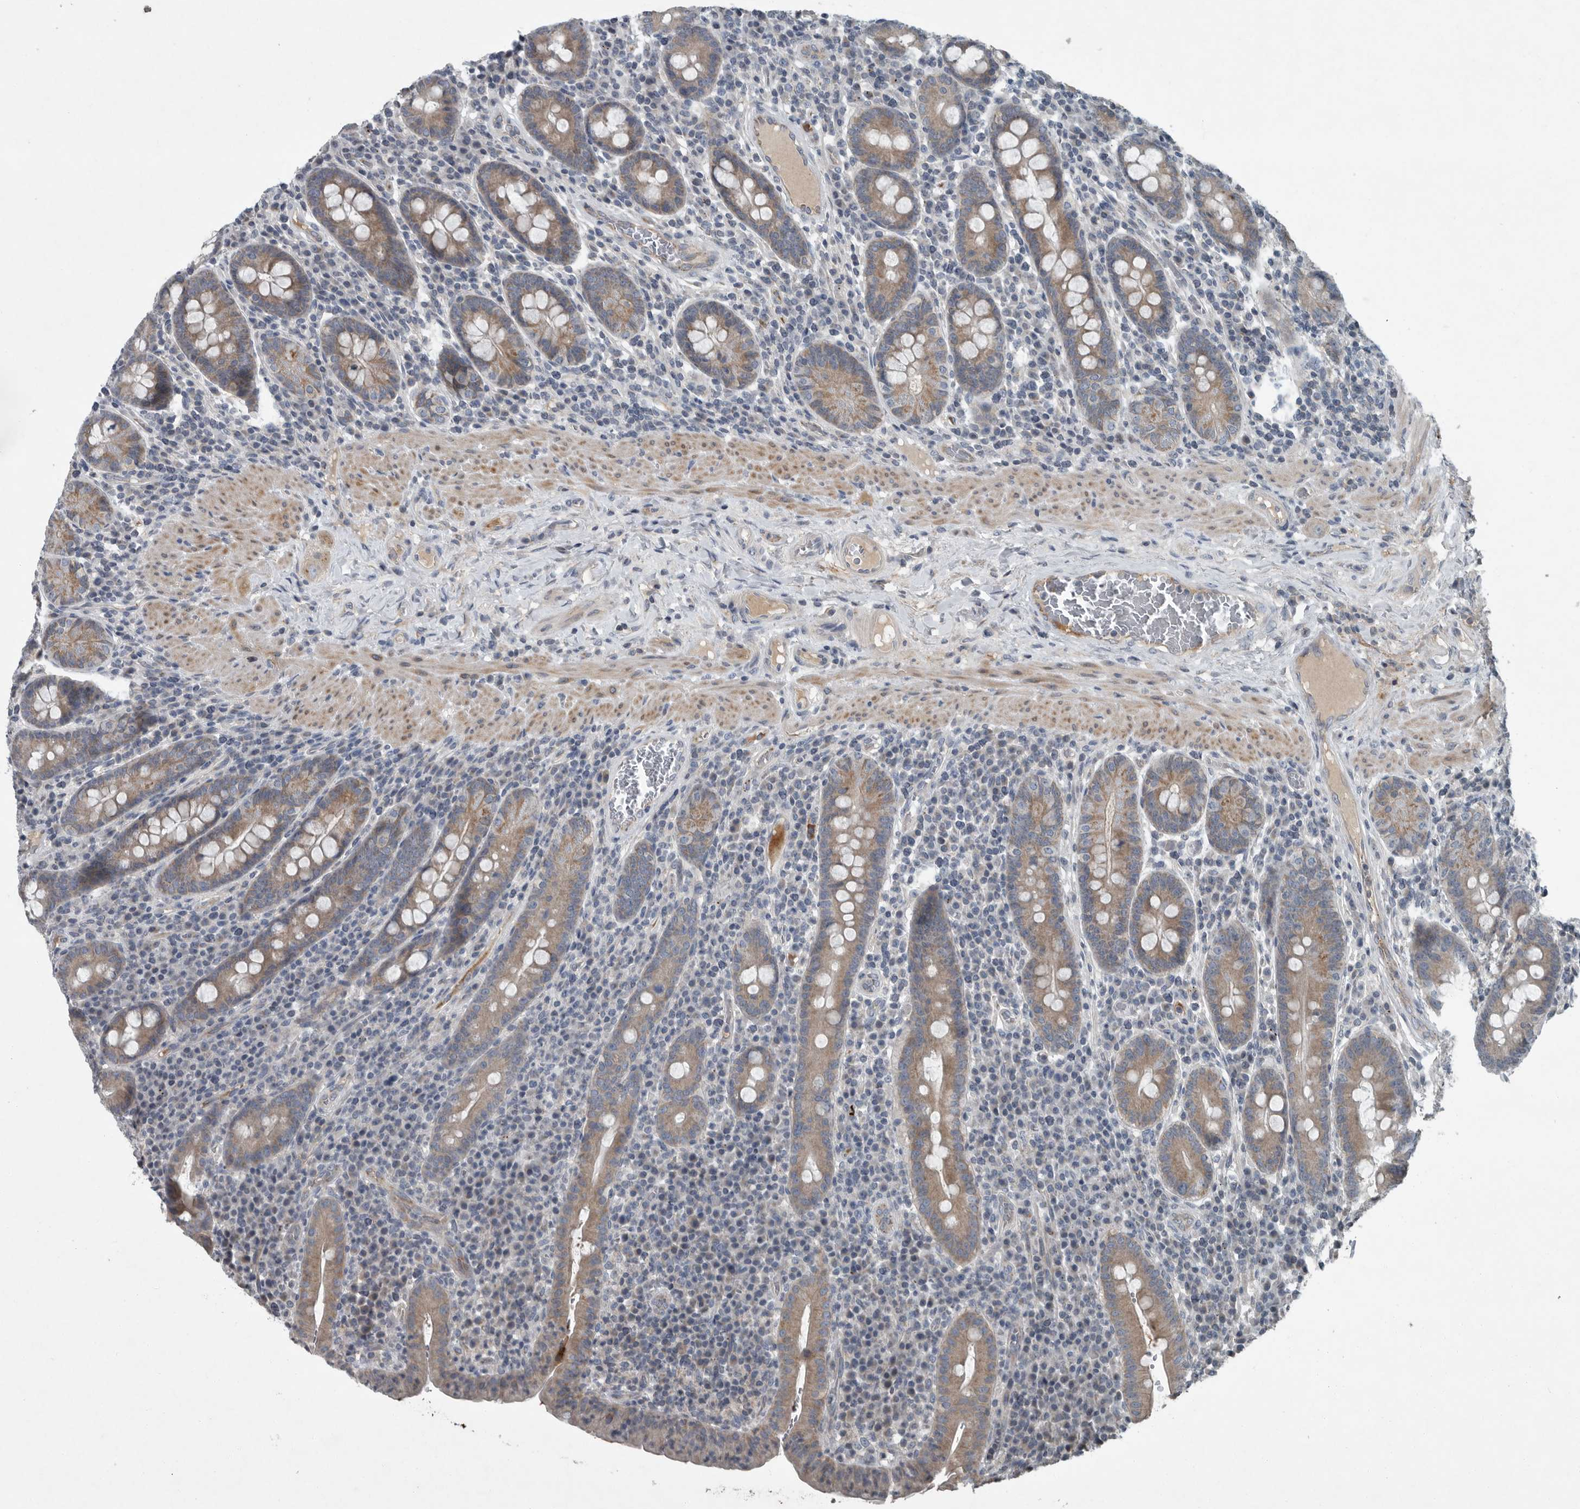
{"staining": {"intensity": "moderate", "quantity": ">75%", "location": "cytoplasmic/membranous"}, "tissue": "duodenum", "cell_type": "Glandular cells", "image_type": "normal", "snomed": [{"axis": "morphology", "description": "Normal tissue, NOS"}, {"axis": "morphology", "description": "Adenocarcinoma, NOS"}, {"axis": "topography", "description": "Pancreas"}, {"axis": "topography", "description": "Duodenum"}], "caption": "Human duodenum stained for a protein (brown) shows moderate cytoplasmic/membranous positive positivity in approximately >75% of glandular cells.", "gene": "MPP3", "patient": {"sex": "male", "age": 50}}